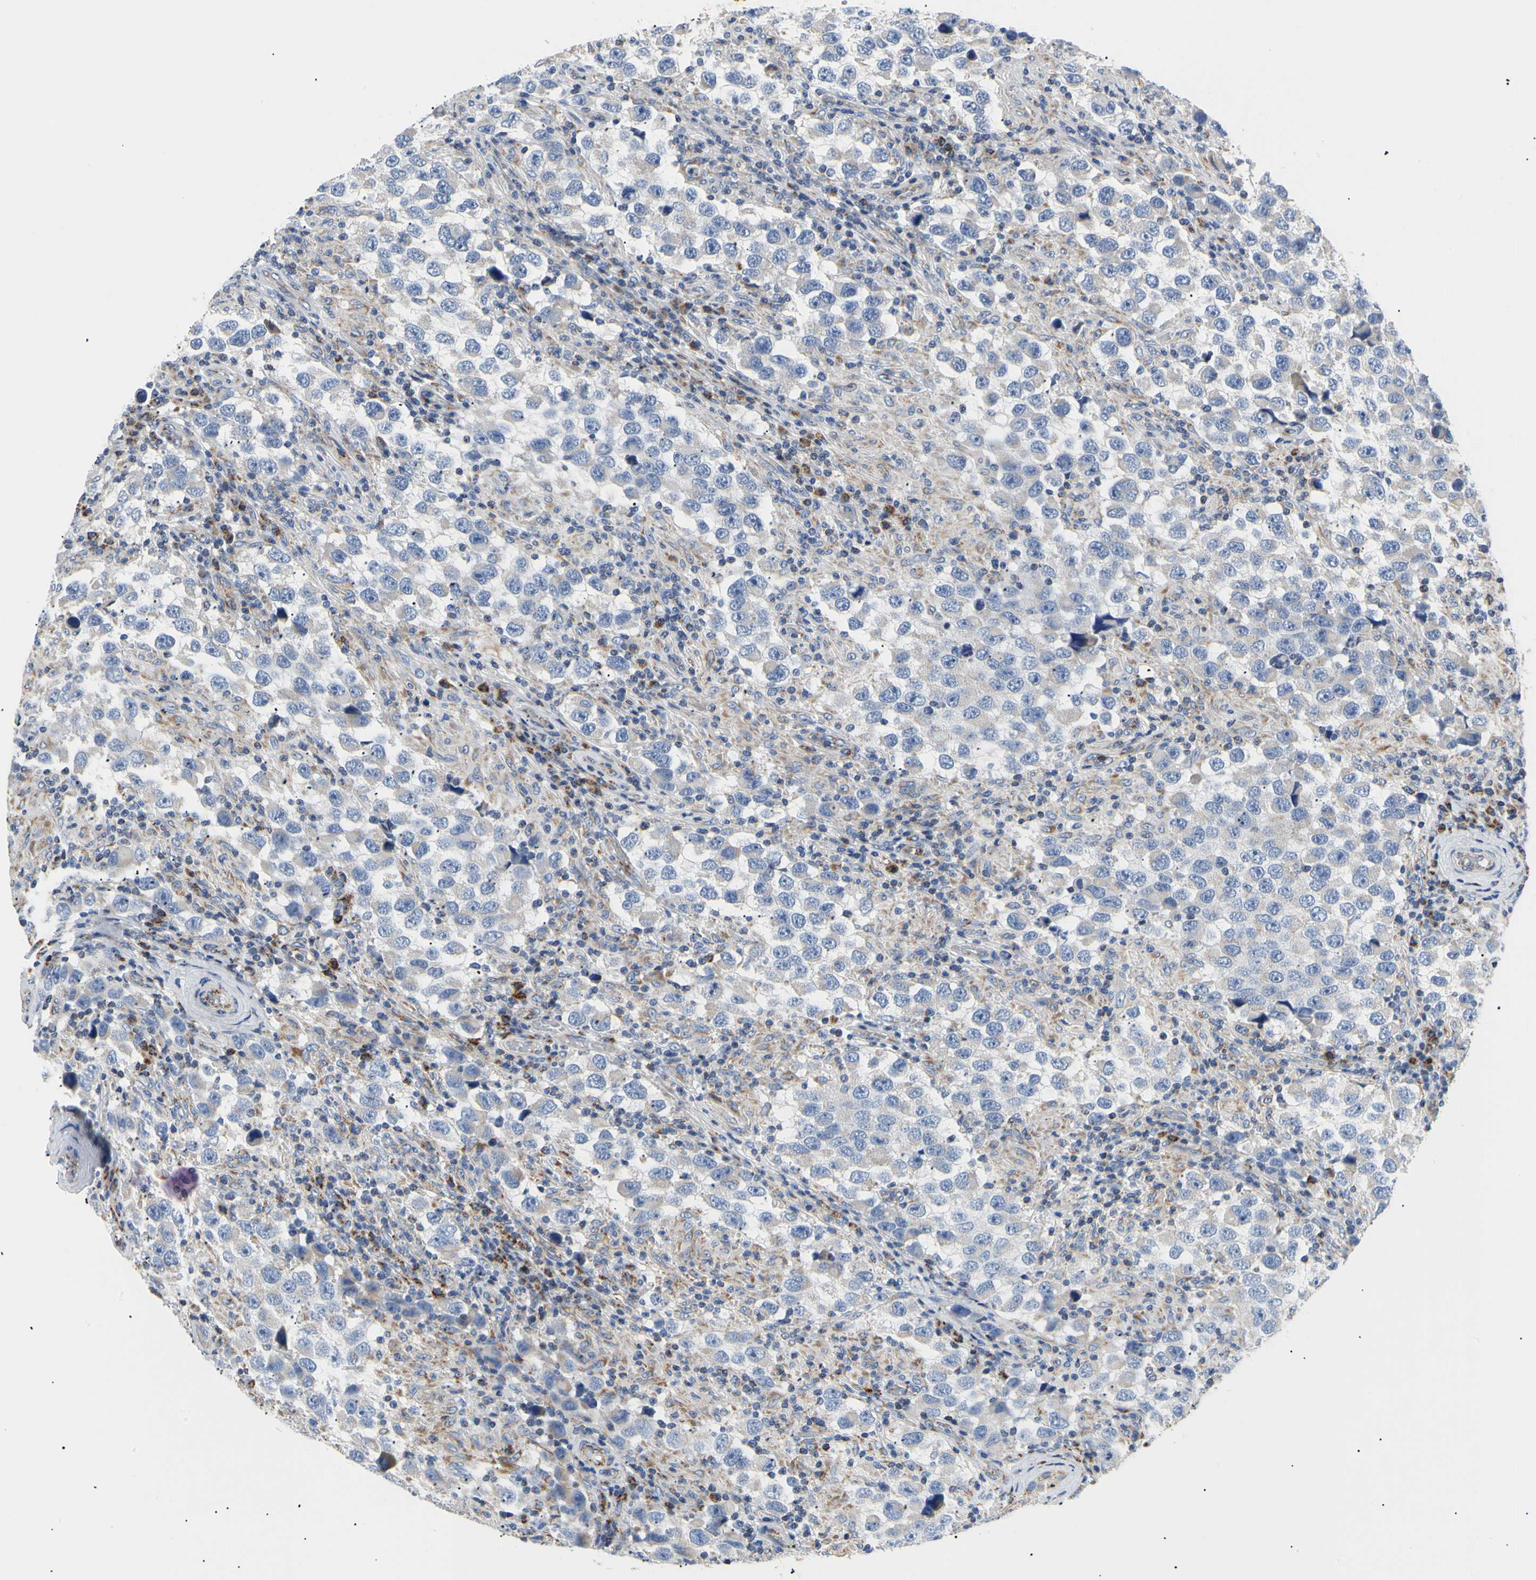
{"staining": {"intensity": "weak", "quantity": "<25%", "location": "cytoplasmic/membranous"}, "tissue": "testis cancer", "cell_type": "Tumor cells", "image_type": "cancer", "snomed": [{"axis": "morphology", "description": "Carcinoma, Embryonal, NOS"}, {"axis": "topography", "description": "Testis"}], "caption": "Immunohistochemical staining of embryonal carcinoma (testis) reveals no significant positivity in tumor cells. (DAB IHC, high magnification).", "gene": "ACAT1", "patient": {"sex": "male", "age": 21}}